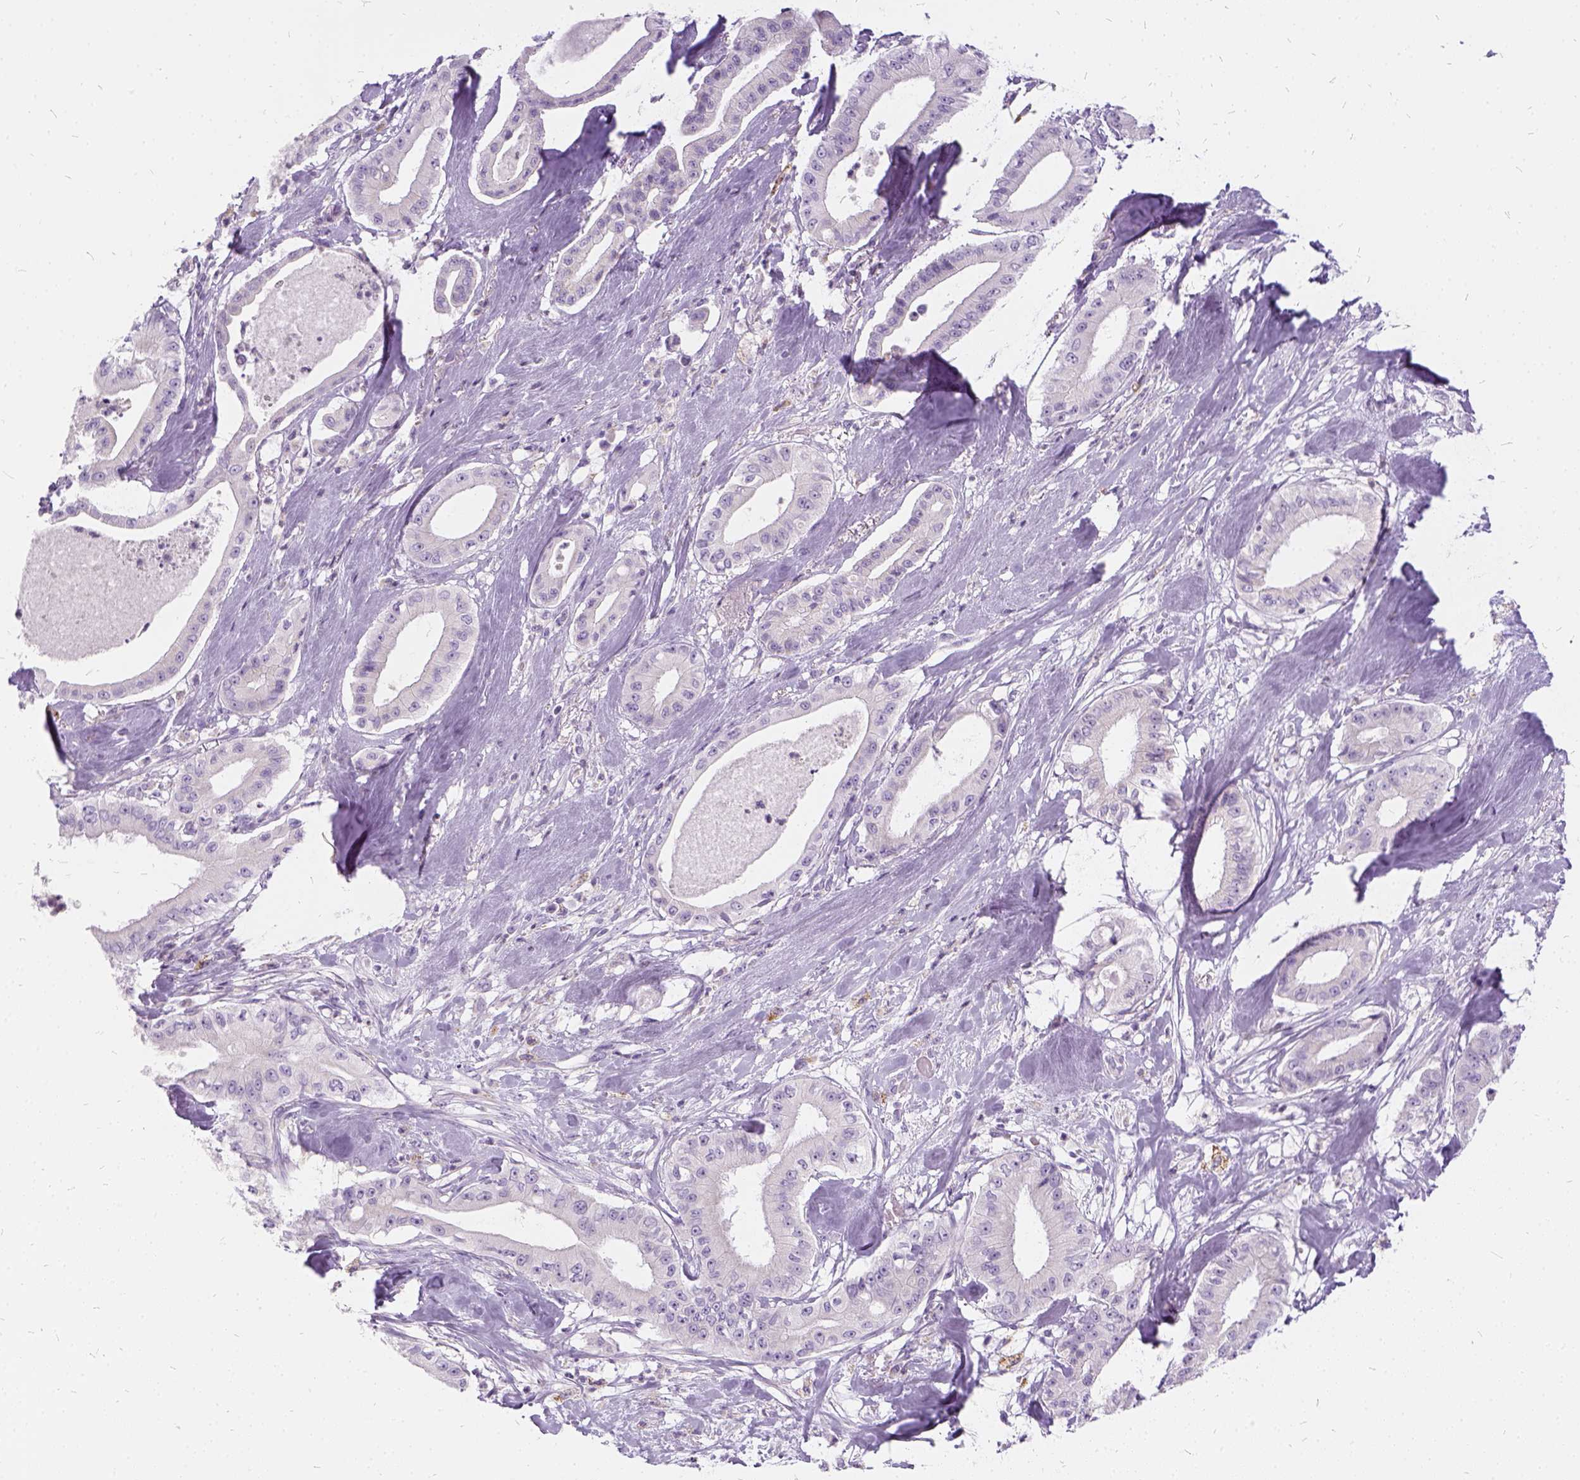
{"staining": {"intensity": "negative", "quantity": "none", "location": "none"}, "tissue": "pancreatic cancer", "cell_type": "Tumor cells", "image_type": "cancer", "snomed": [{"axis": "morphology", "description": "Adenocarcinoma, NOS"}, {"axis": "topography", "description": "Pancreas"}], "caption": "Tumor cells are negative for protein expression in human pancreatic cancer (adenocarcinoma).", "gene": "FDX1", "patient": {"sex": "male", "age": 71}}